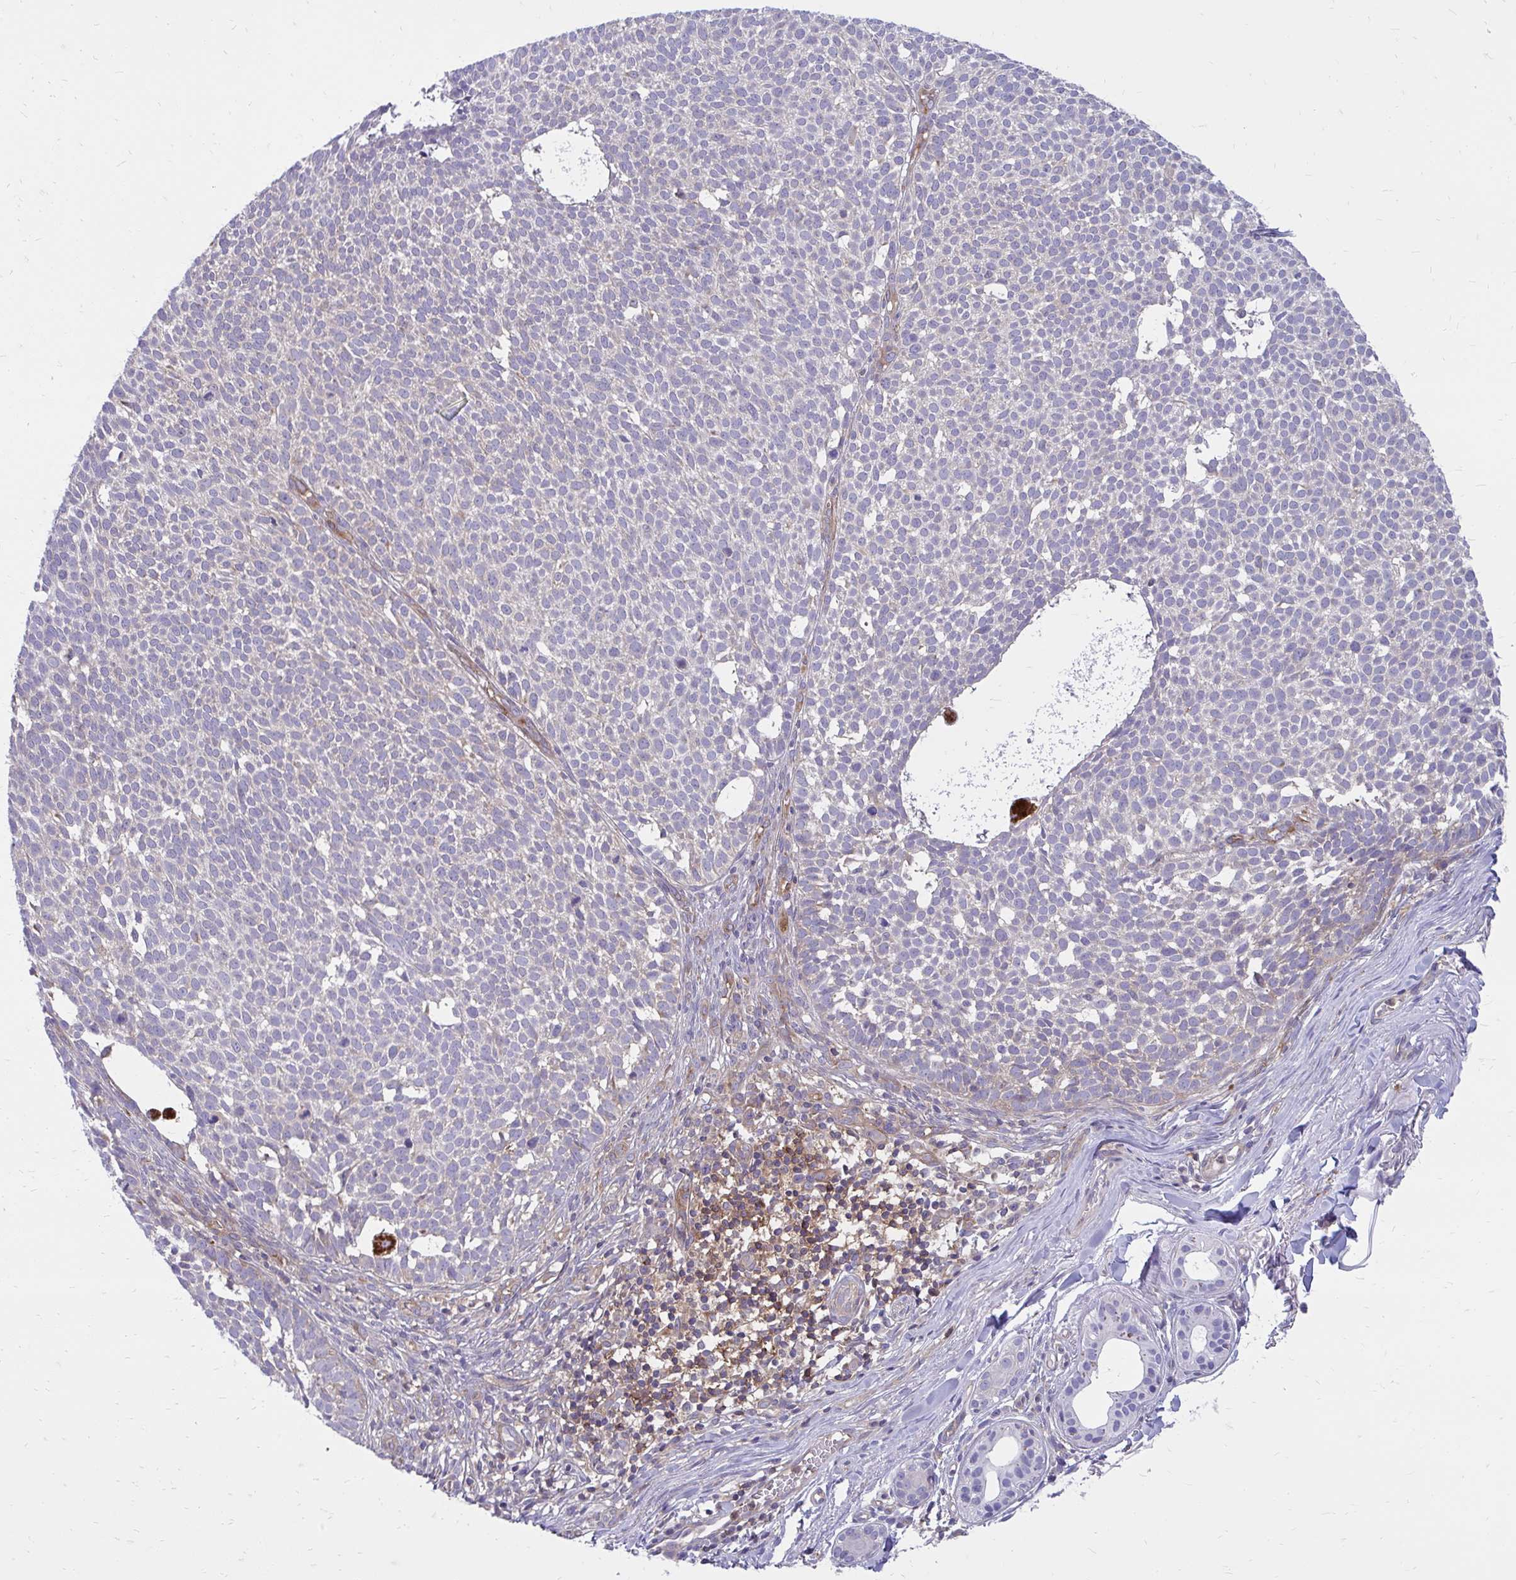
{"staining": {"intensity": "negative", "quantity": "none", "location": "none"}, "tissue": "skin cancer", "cell_type": "Tumor cells", "image_type": "cancer", "snomed": [{"axis": "morphology", "description": "Basal cell carcinoma"}, {"axis": "topography", "description": "Skin"}], "caption": "This micrograph is of skin cancer (basal cell carcinoma) stained with IHC to label a protein in brown with the nuclei are counter-stained blue. There is no positivity in tumor cells. (IHC, brightfield microscopy, high magnification).", "gene": "ASAP1", "patient": {"sex": "male", "age": 63}}